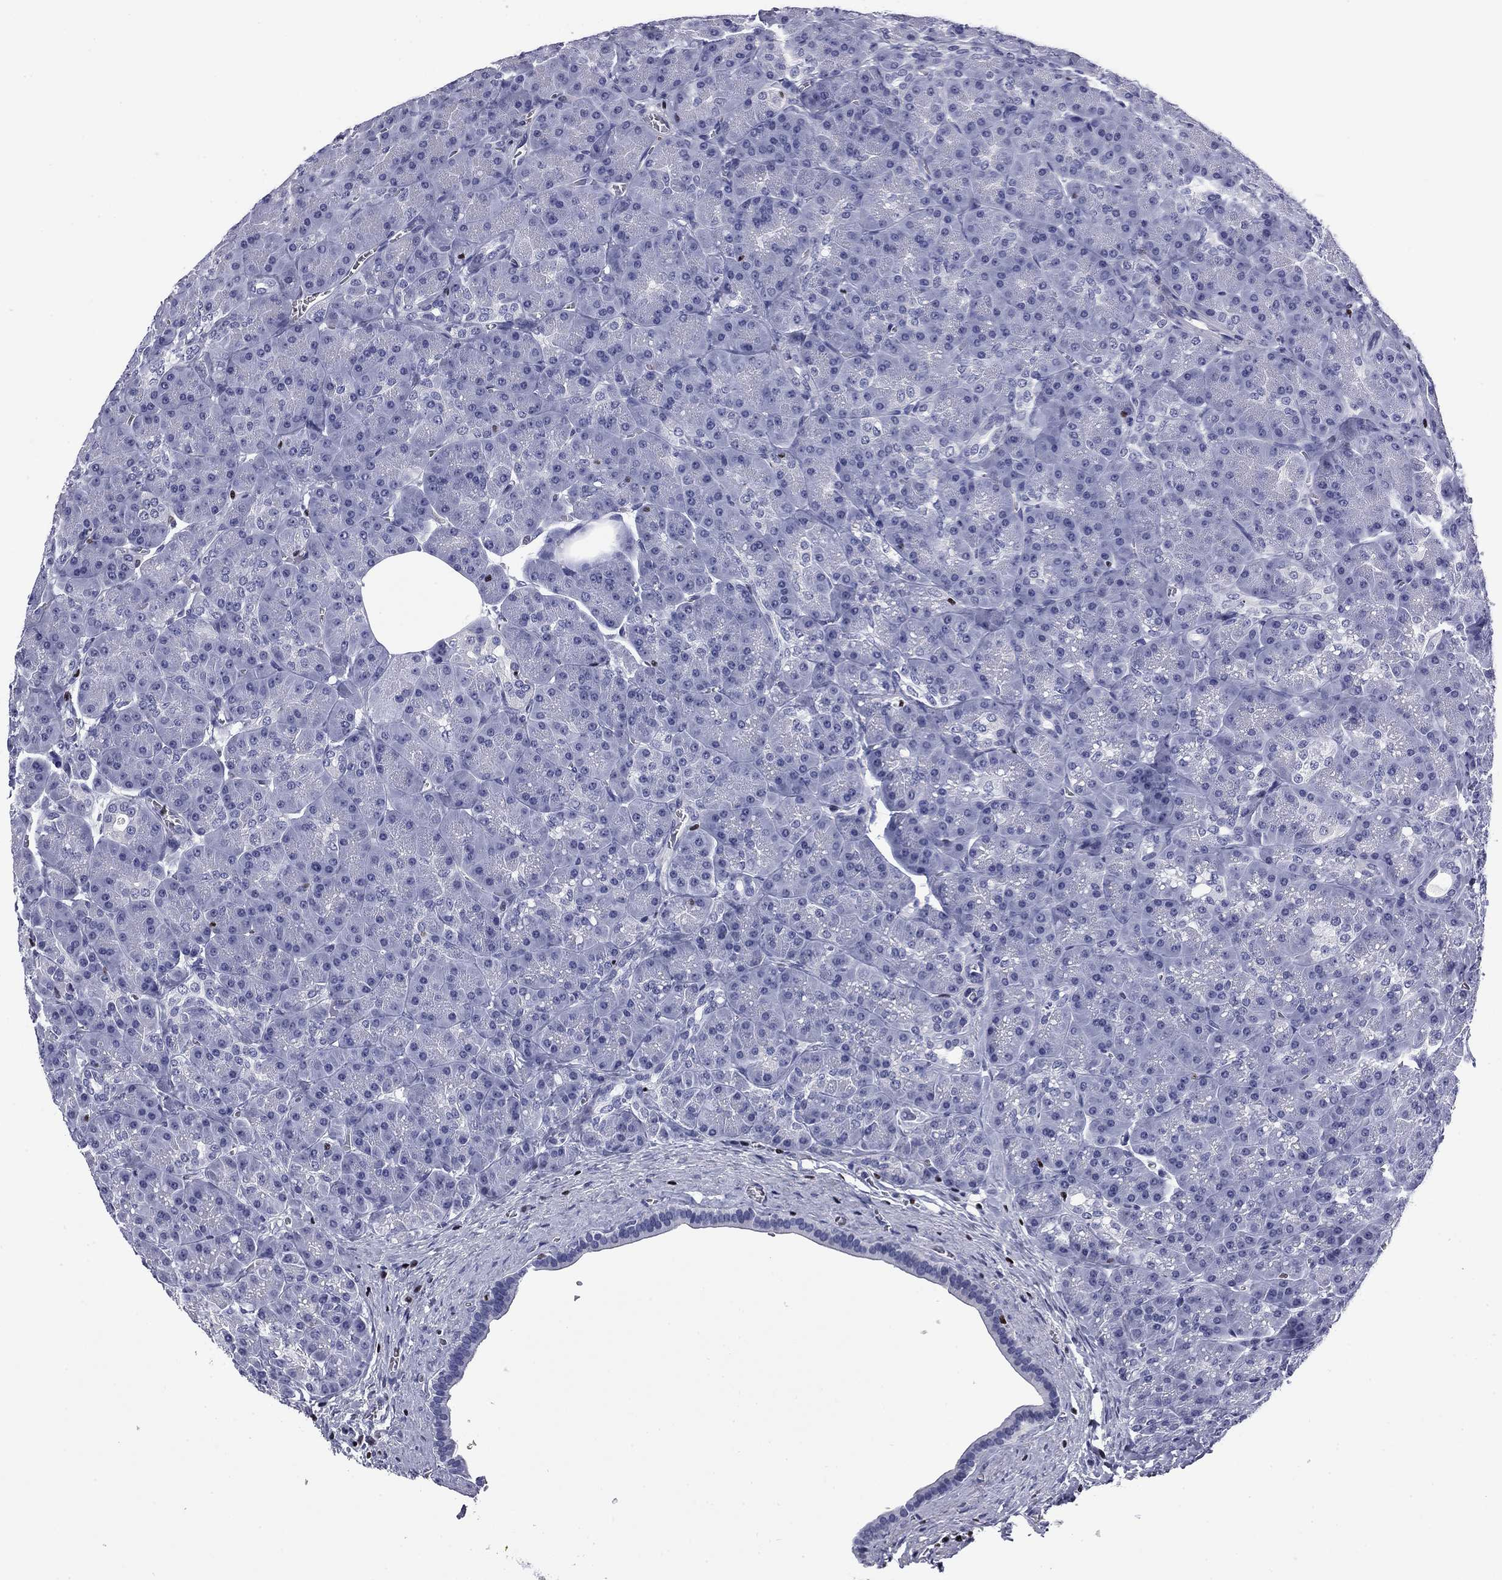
{"staining": {"intensity": "negative", "quantity": "none", "location": "none"}, "tissue": "pancreas", "cell_type": "Exocrine glandular cells", "image_type": "normal", "snomed": [{"axis": "morphology", "description": "Normal tissue, NOS"}, {"axis": "topography", "description": "Pancreas"}], "caption": "Image shows no protein staining in exocrine glandular cells of benign pancreas.", "gene": "IKZF3", "patient": {"sex": "male", "age": 57}}